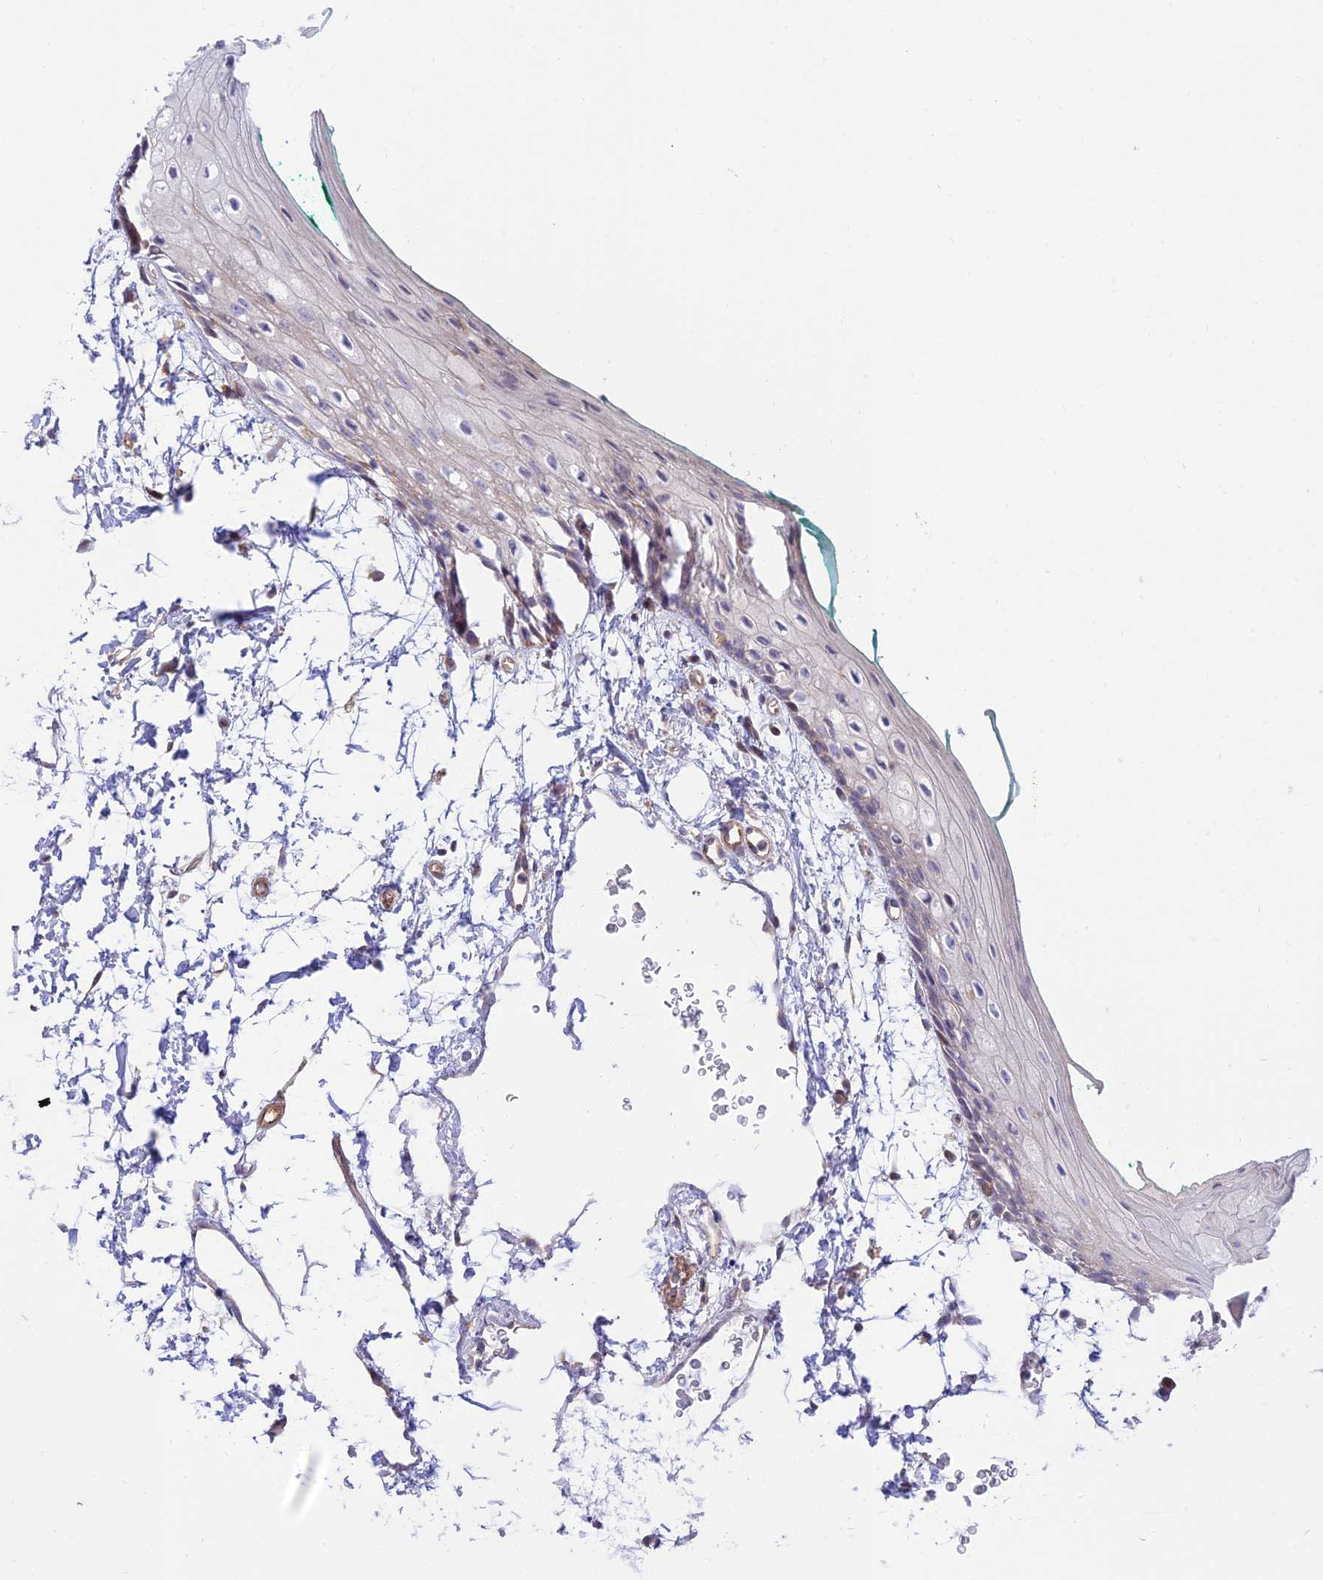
{"staining": {"intensity": "negative", "quantity": "none", "location": "none"}, "tissue": "oral mucosa", "cell_type": "Squamous epithelial cells", "image_type": "normal", "snomed": [{"axis": "morphology", "description": "Normal tissue, NOS"}, {"axis": "topography", "description": "Skeletal muscle"}, {"axis": "topography", "description": "Oral tissue"}, {"axis": "topography", "description": "Peripheral nerve tissue"}], "caption": "High magnification brightfield microscopy of unremarkable oral mucosa stained with DAB (3,3'-diaminobenzidine) (brown) and counterstained with hematoxylin (blue): squamous epithelial cells show no significant staining. (DAB (3,3'-diaminobenzidine) immunohistochemistry, high magnification).", "gene": "KCNAB1", "patient": {"sex": "female", "age": 84}}